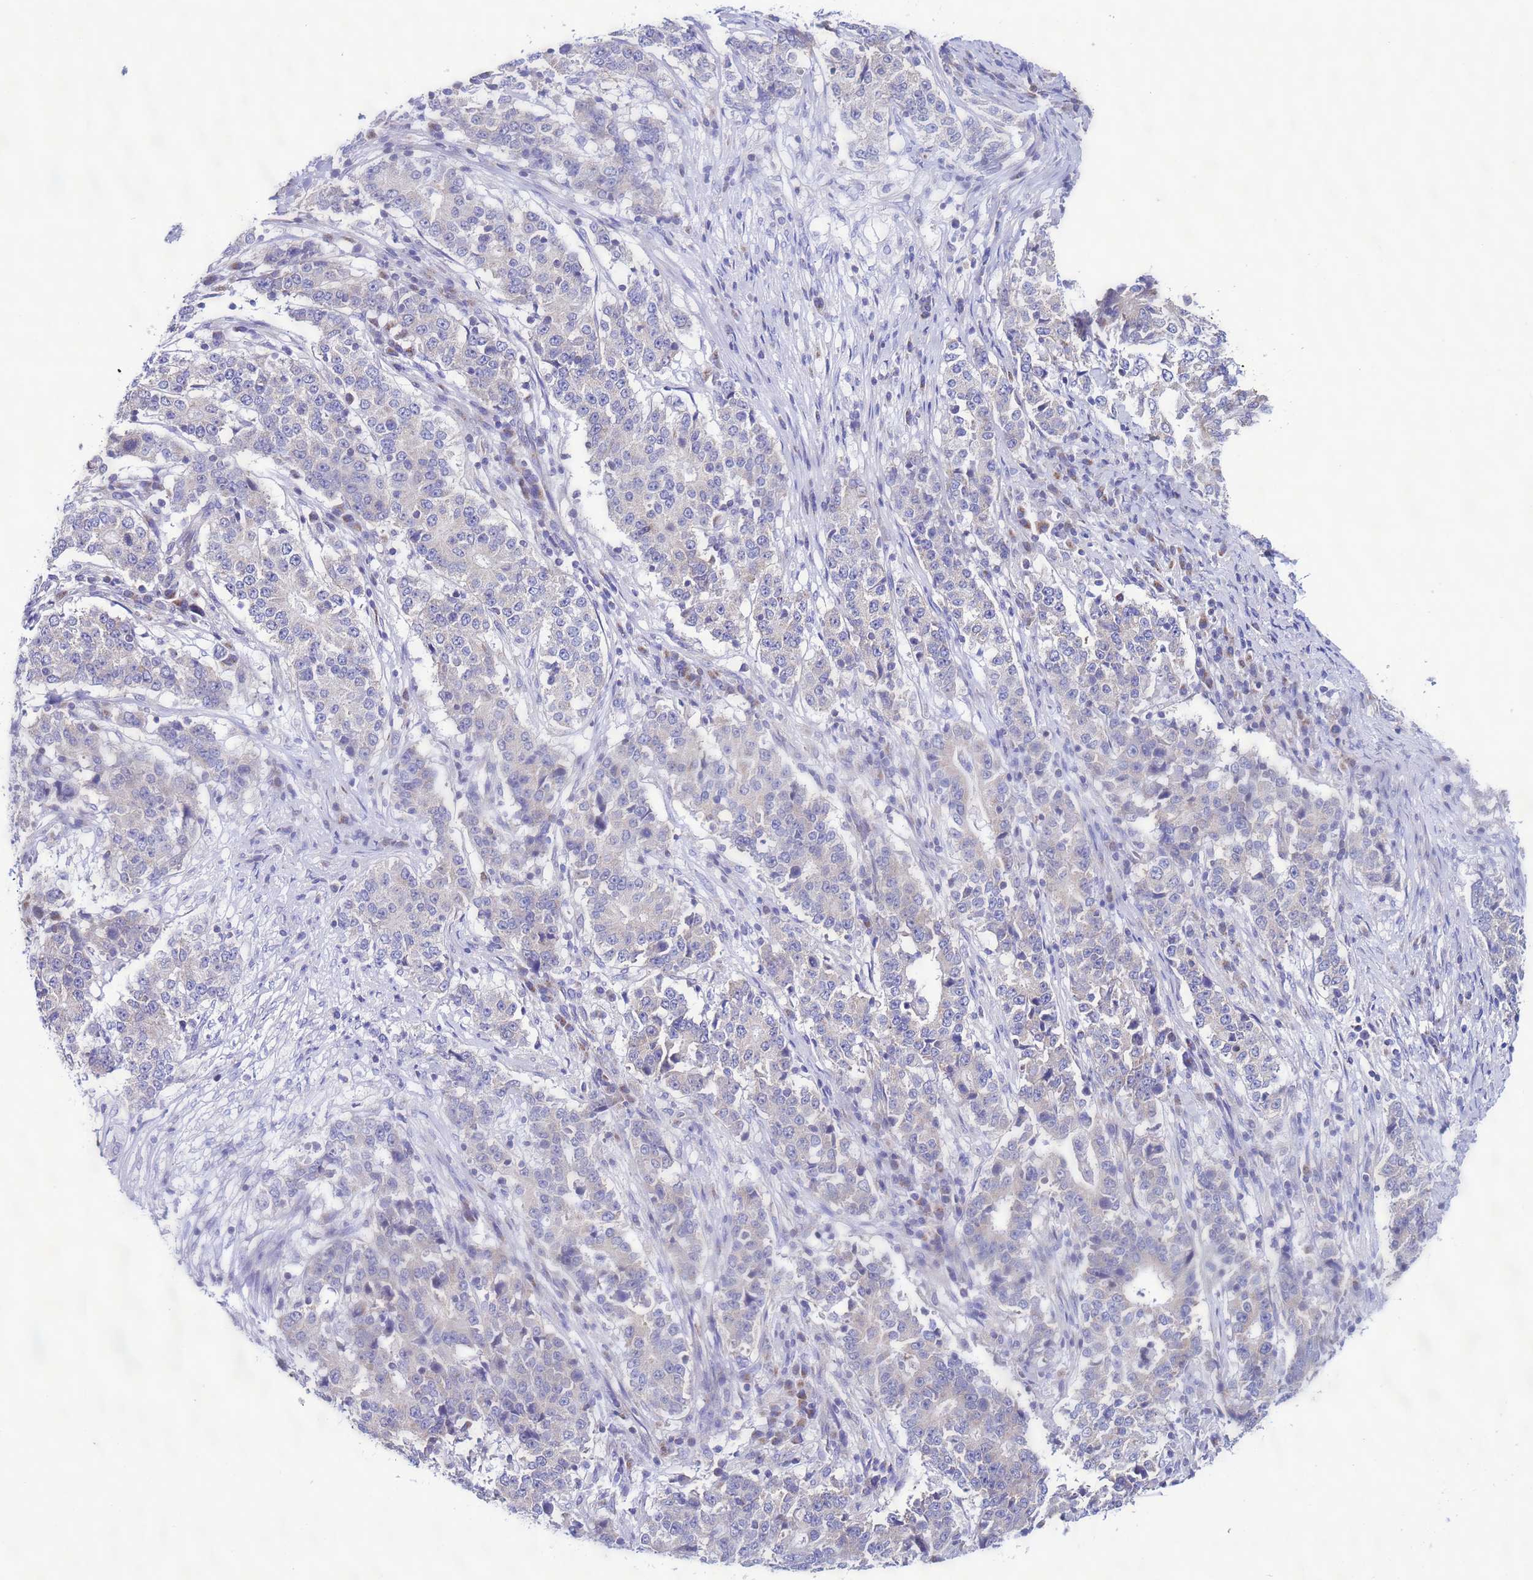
{"staining": {"intensity": "negative", "quantity": "none", "location": "none"}, "tissue": "stomach cancer", "cell_type": "Tumor cells", "image_type": "cancer", "snomed": [{"axis": "morphology", "description": "Adenocarcinoma, NOS"}, {"axis": "topography", "description": "Stomach"}], "caption": "Tumor cells show no significant positivity in stomach cancer. (Immunohistochemistry, brightfield microscopy, high magnification).", "gene": "AHI1", "patient": {"sex": "male", "age": 59}}